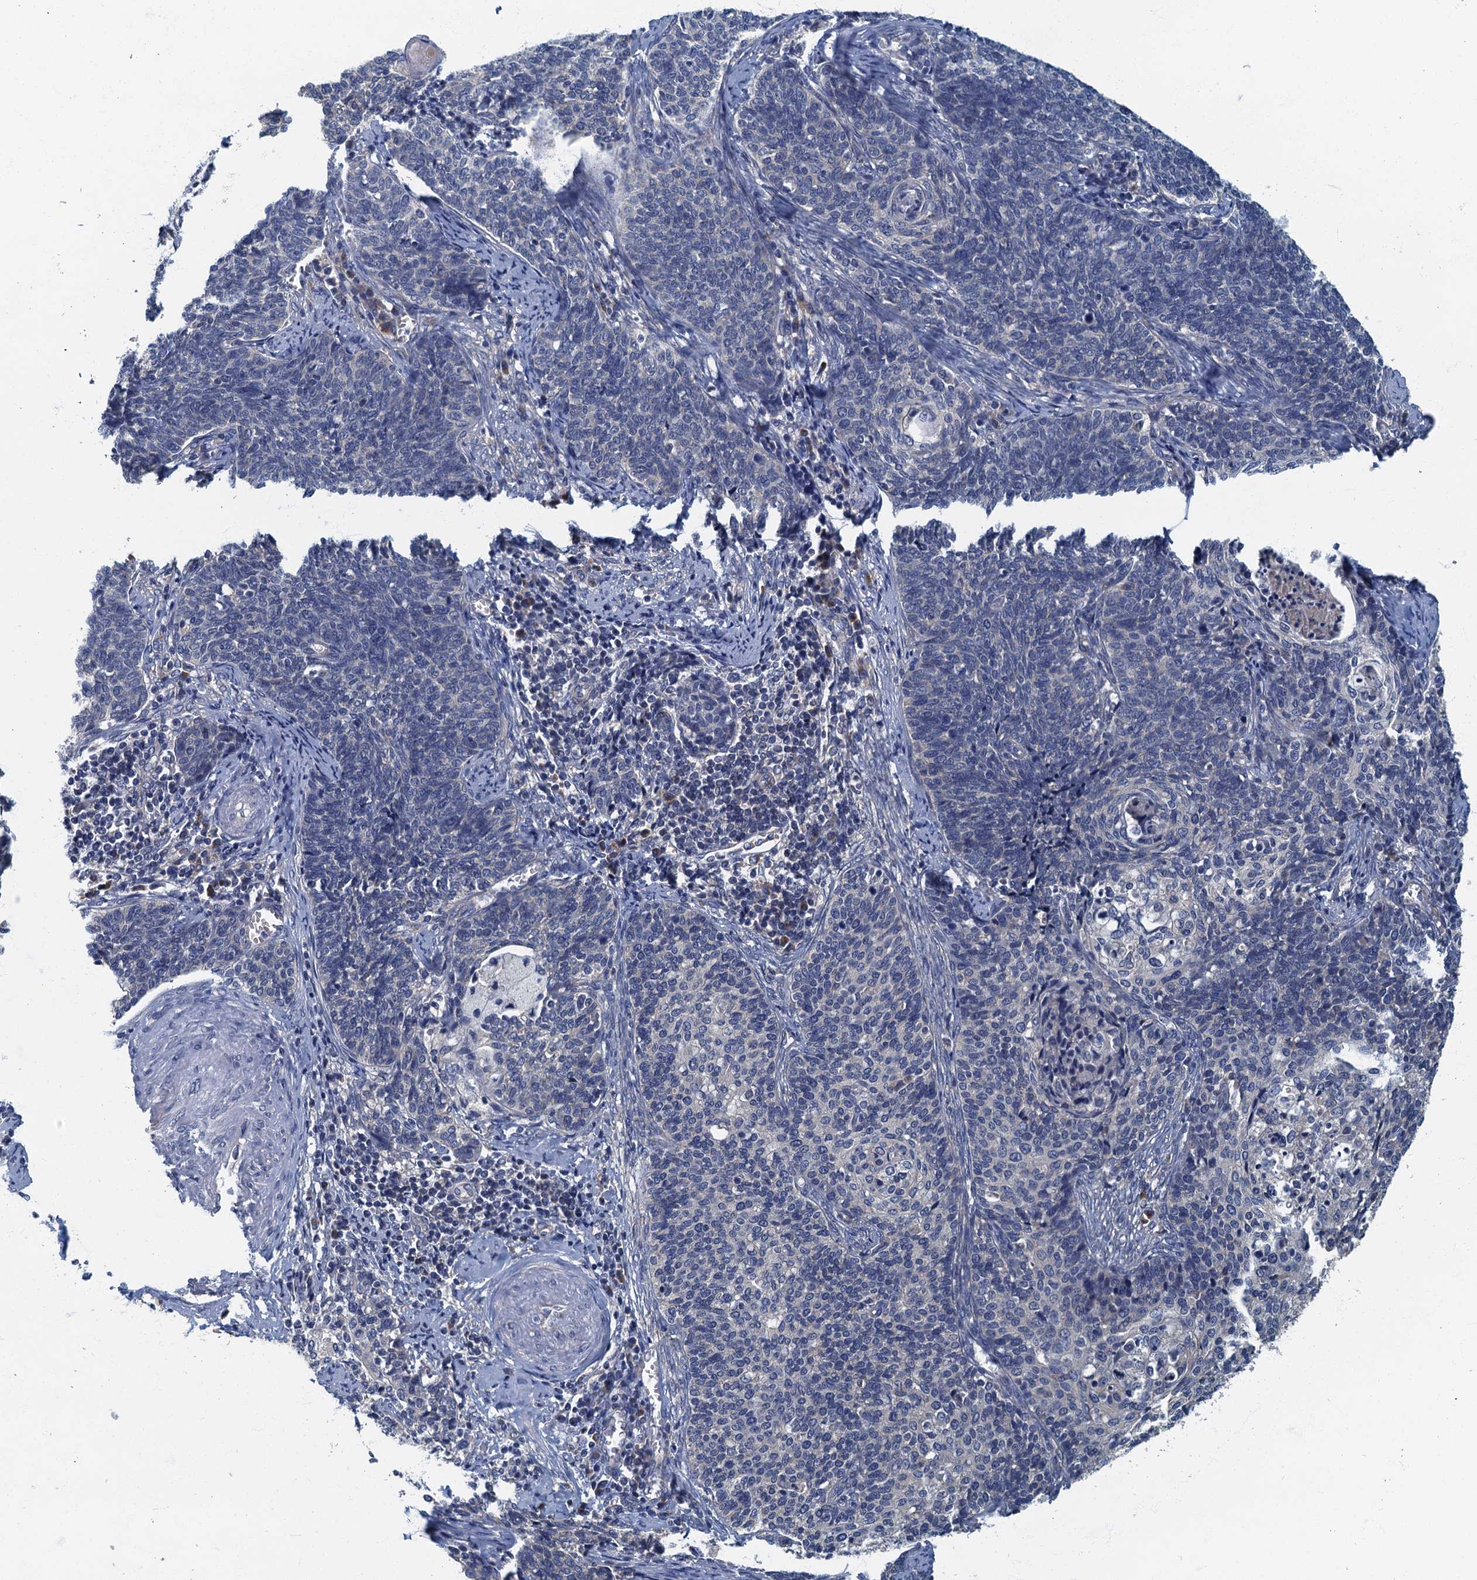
{"staining": {"intensity": "negative", "quantity": "none", "location": "none"}, "tissue": "cervical cancer", "cell_type": "Tumor cells", "image_type": "cancer", "snomed": [{"axis": "morphology", "description": "Squamous cell carcinoma, NOS"}, {"axis": "topography", "description": "Cervix"}], "caption": "This photomicrograph is of cervical cancer (squamous cell carcinoma) stained with immunohistochemistry to label a protein in brown with the nuclei are counter-stained blue. There is no positivity in tumor cells.", "gene": "DDX49", "patient": {"sex": "female", "age": 39}}